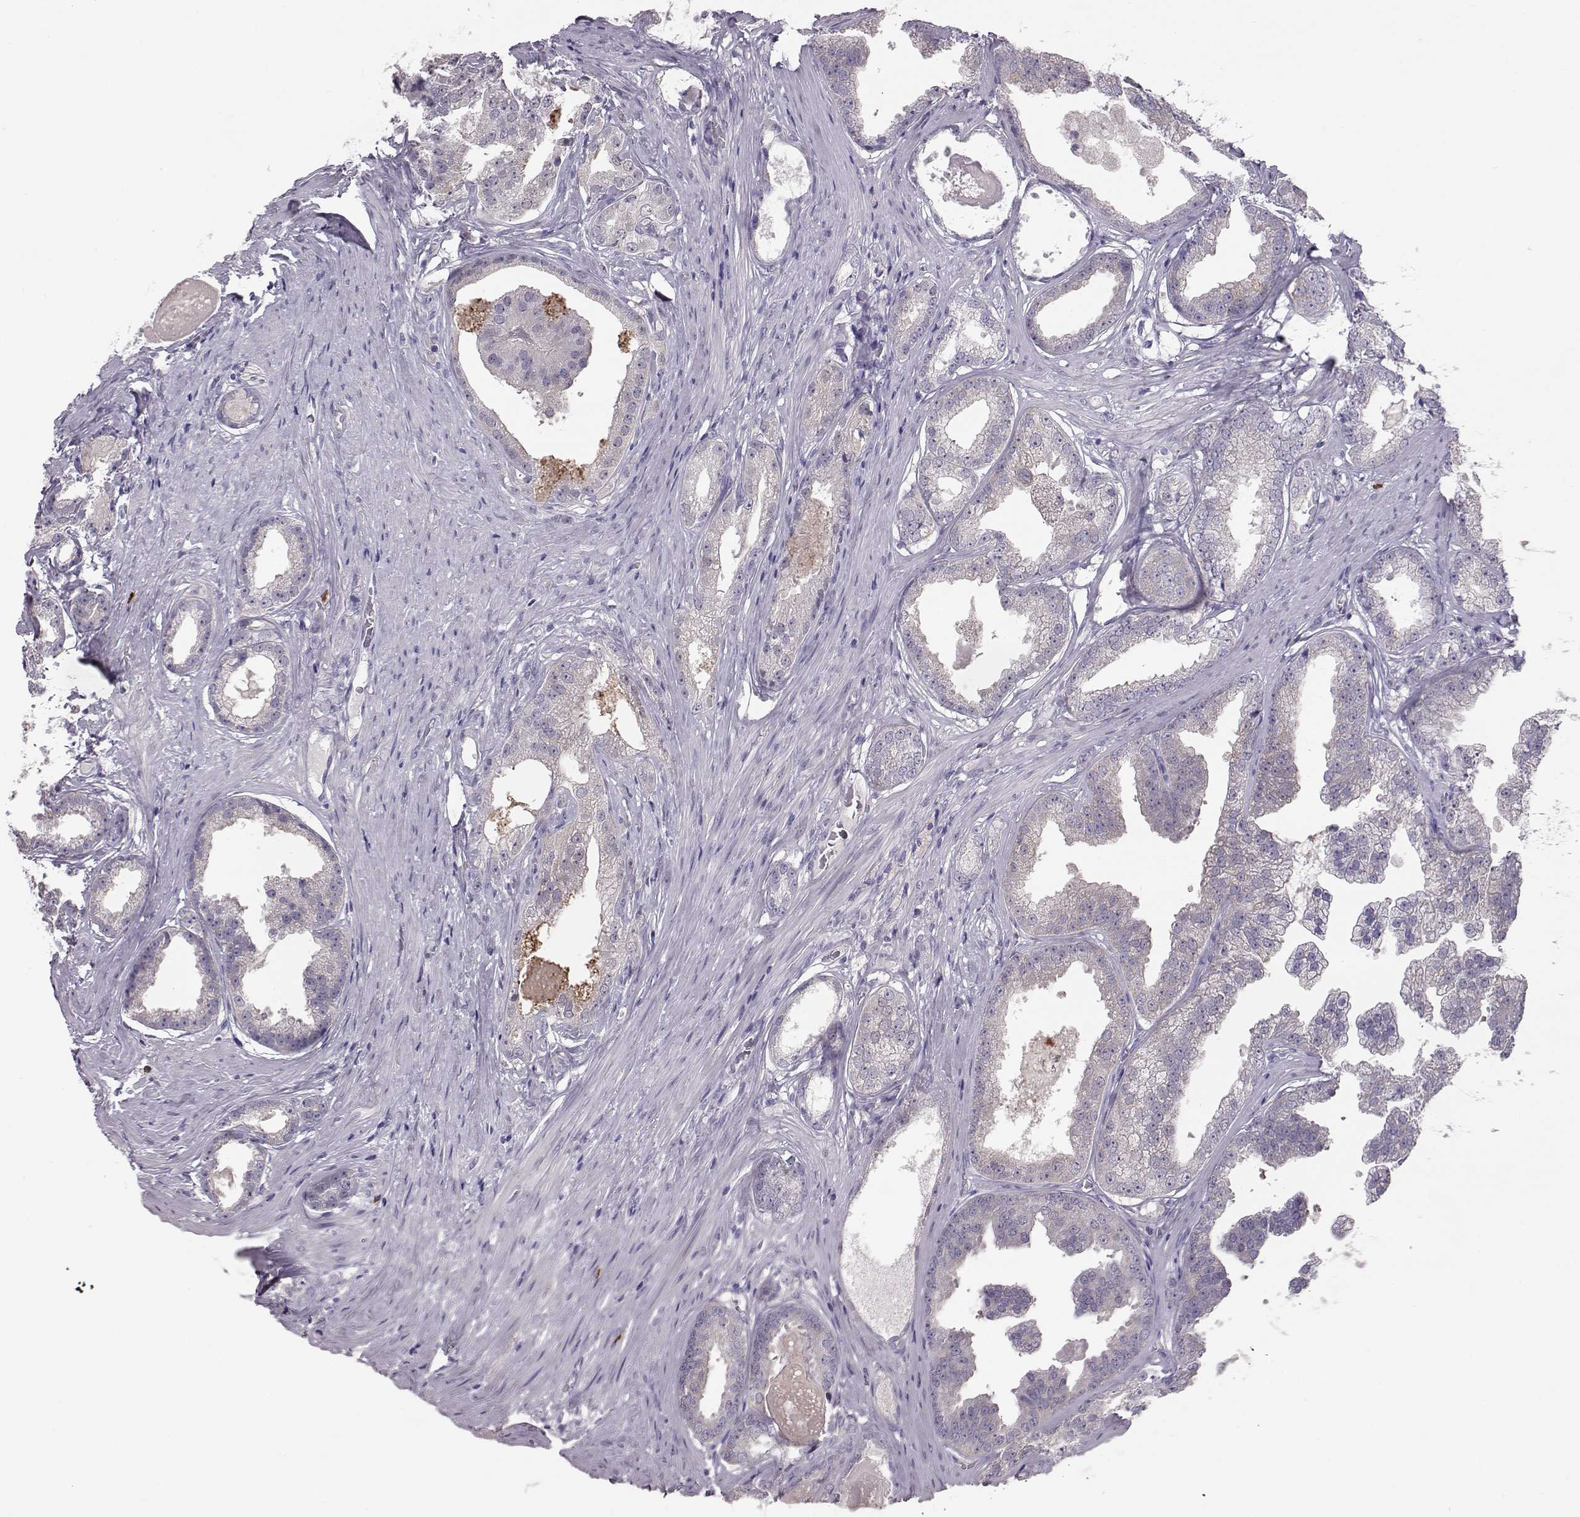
{"staining": {"intensity": "negative", "quantity": "none", "location": "none"}, "tissue": "prostate cancer", "cell_type": "Tumor cells", "image_type": "cancer", "snomed": [{"axis": "morphology", "description": "Adenocarcinoma, Low grade"}, {"axis": "topography", "description": "Prostate"}], "caption": "A high-resolution histopathology image shows immunohistochemistry staining of adenocarcinoma (low-grade) (prostate), which exhibits no significant positivity in tumor cells.", "gene": "ADGRG5", "patient": {"sex": "male", "age": 65}}